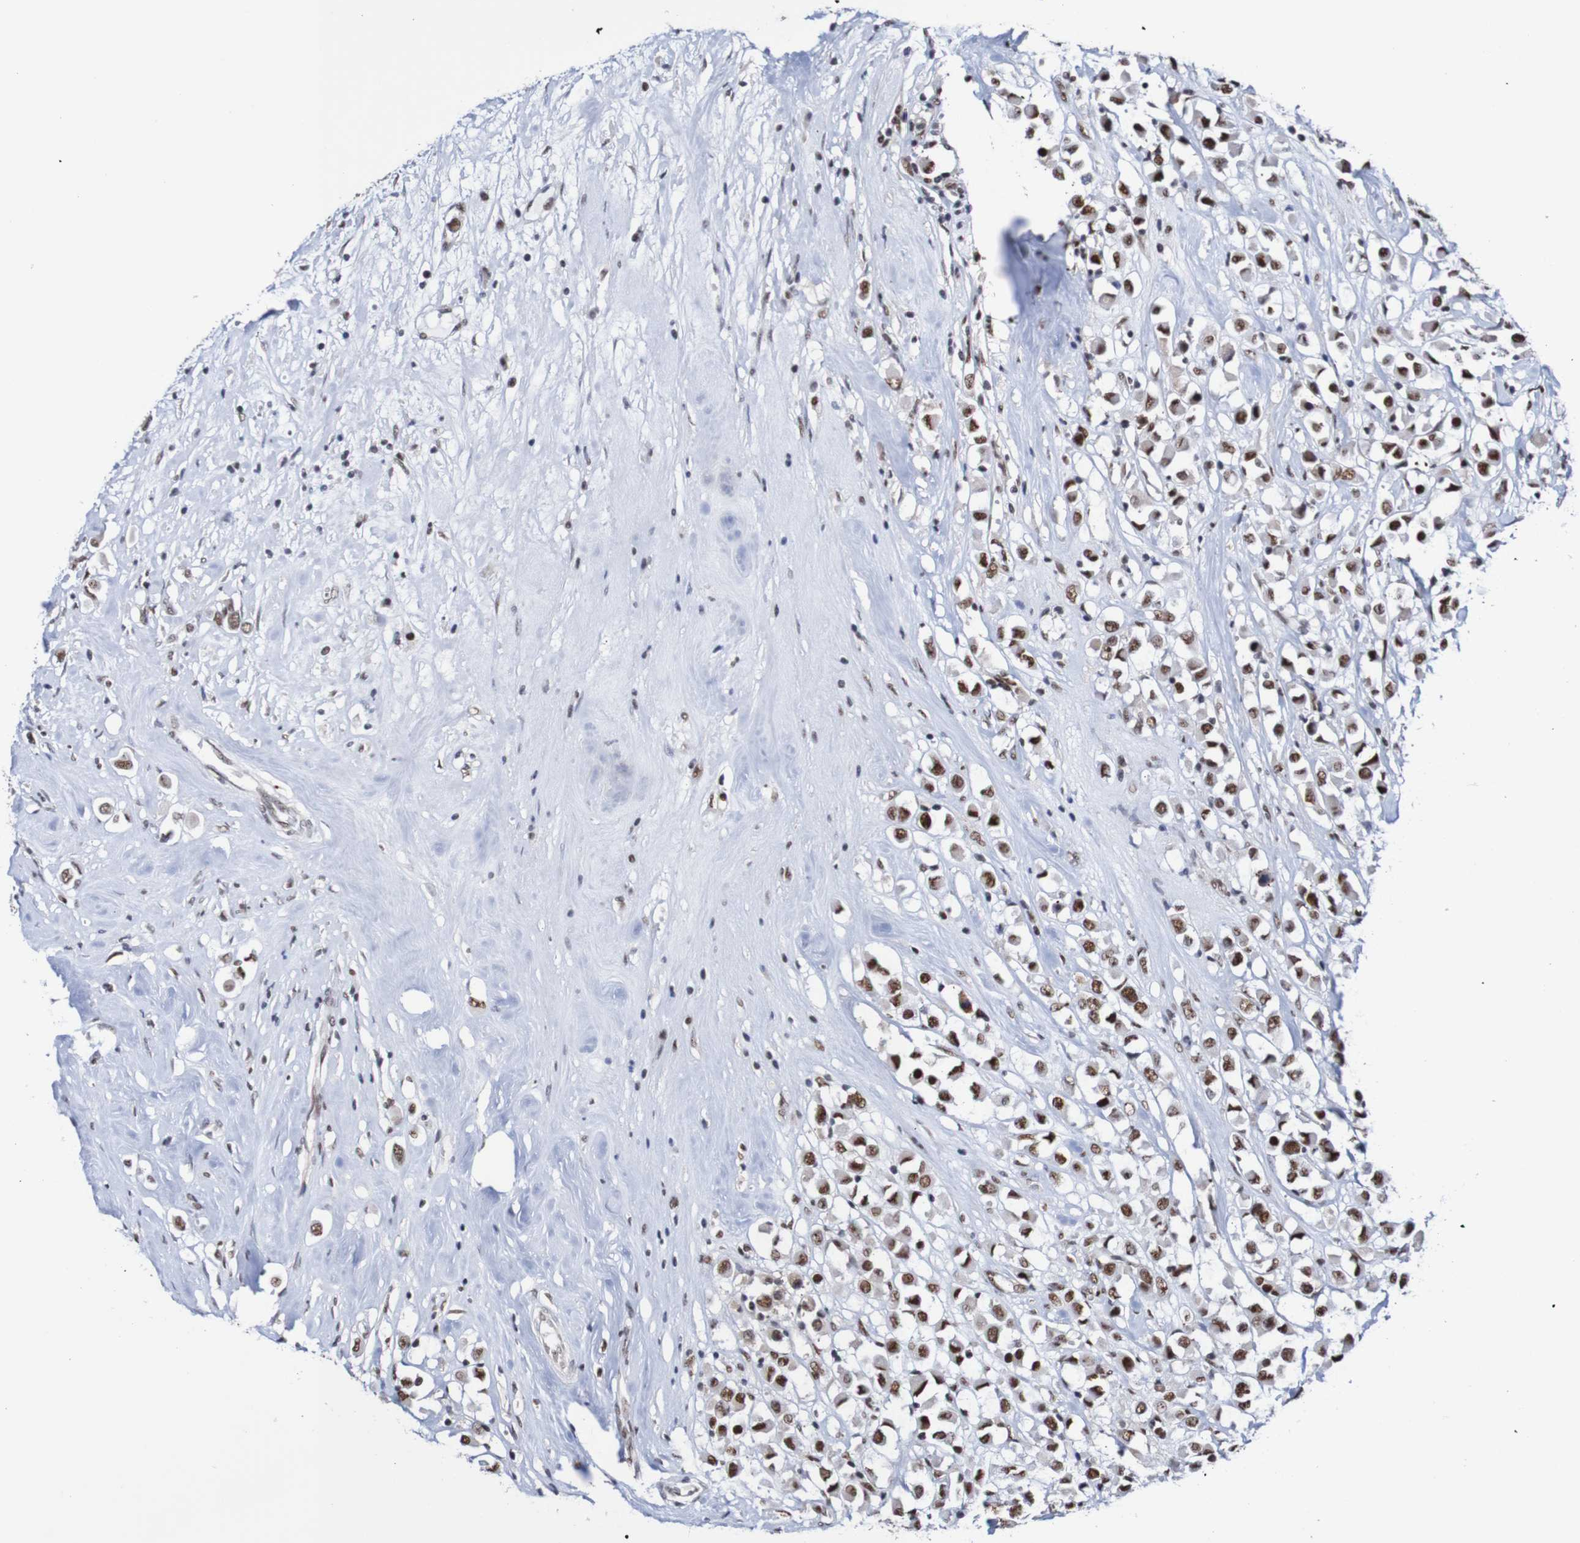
{"staining": {"intensity": "strong", "quantity": ">75%", "location": "nuclear"}, "tissue": "breast cancer", "cell_type": "Tumor cells", "image_type": "cancer", "snomed": [{"axis": "morphology", "description": "Duct carcinoma"}, {"axis": "topography", "description": "Breast"}], "caption": "Immunohistochemistry image of neoplastic tissue: invasive ductal carcinoma (breast) stained using IHC shows high levels of strong protein expression localized specifically in the nuclear of tumor cells, appearing as a nuclear brown color.", "gene": "CDC5L", "patient": {"sex": "female", "age": 61}}